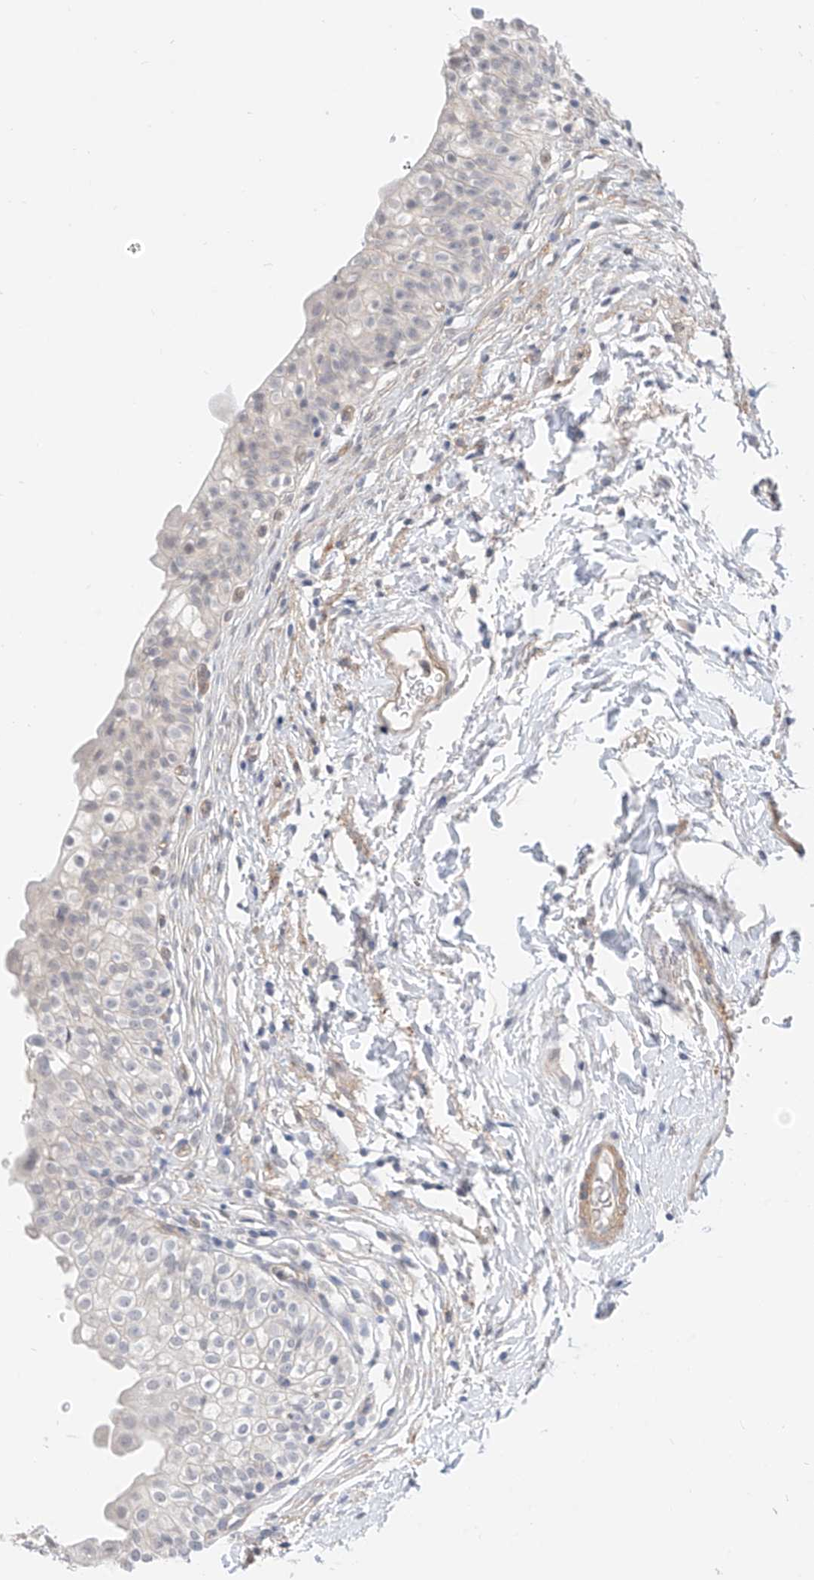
{"staining": {"intensity": "negative", "quantity": "none", "location": "none"}, "tissue": "urinary bladder", "cell_type": "Urothelial cells", "image_type": "normal", "snomed": [{"axis": "morphology", "description": "Normal tissue, NOS"}, {"axis": "topography", "description": "Urinary bladder"}], "caption": "Immunohistochemistry micrograph of benign urinary bladder: urinary bladder stained with DAB (3,3'-diaminobenzidine) displays no significant protein expression in urothelial cells.", "gene": "ABLIM2", "patient": {"sex": "male", "age": 55}}